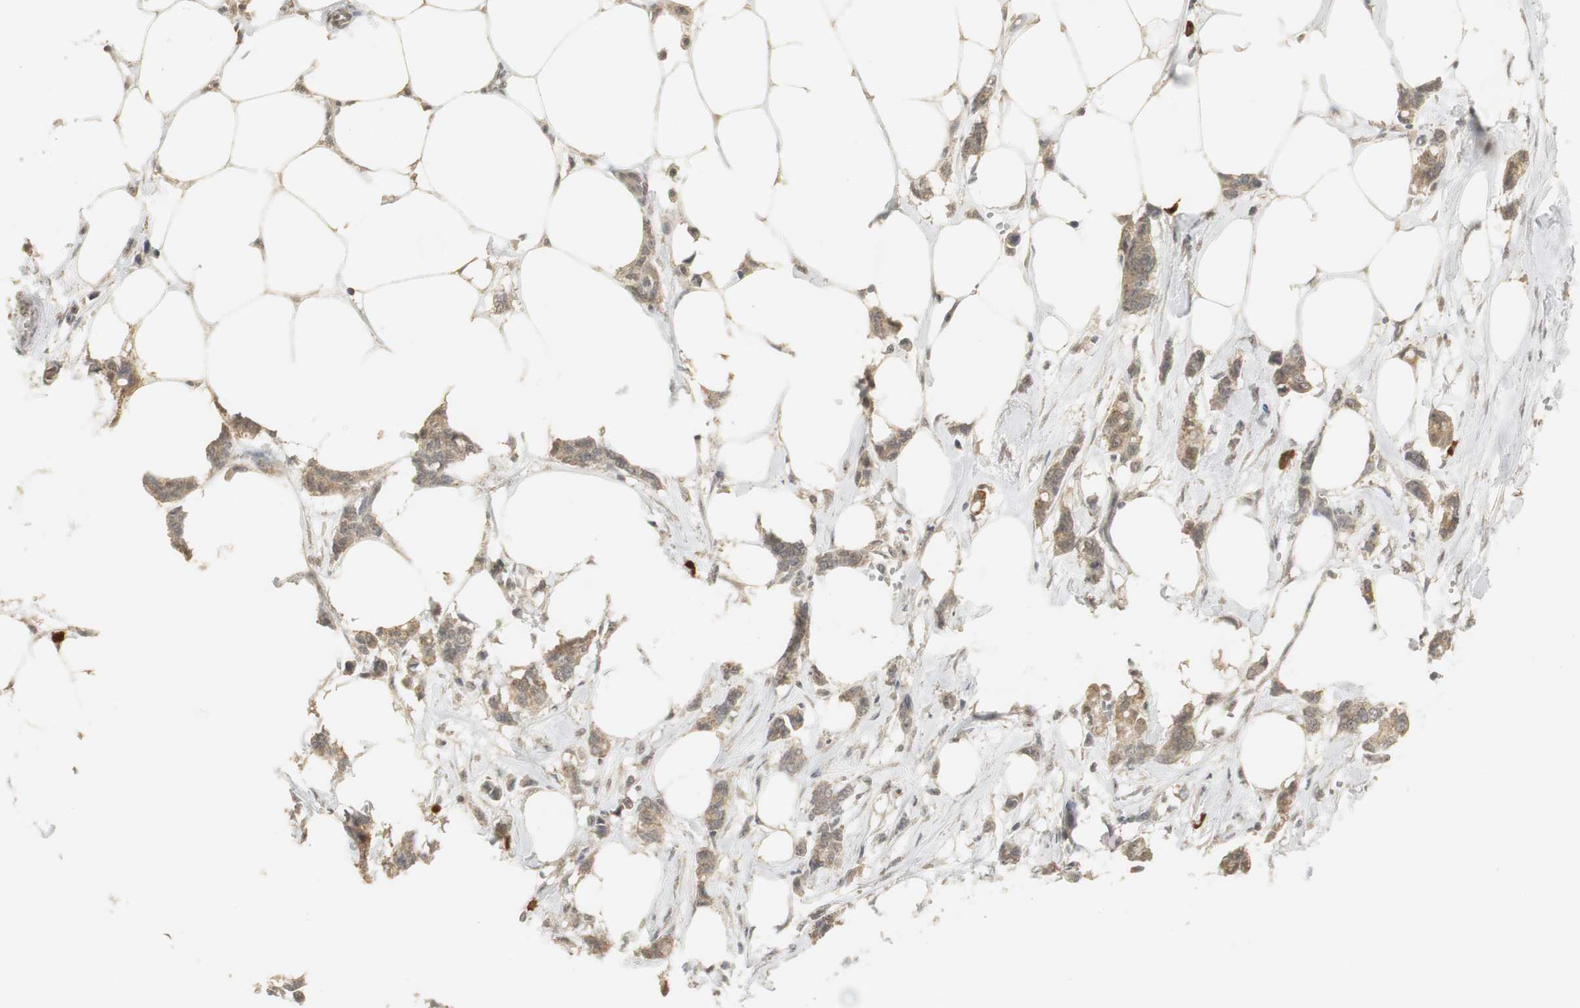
{"staining": {"intensity": "moderate", "quantity": ">75%", "location": "cytoplasmic/membranous"}, "tissue": "breast cancer", "cell_type": "Tumor cells", "image_type": "cancer", "snomed": [{"axis": "morphology", "description": "Duct carcinoma"}, {"axis": "topography", "description": "Breast"}], "caption": "Immunohistochemical staining of human invasive ductal carcinoma (breast) exhibits moderate cytoplasmic/membranous protein positivity in about >75% of tumor cells.", "gene": "ELOA", "patient": {"sex": "female", "age": 84}}